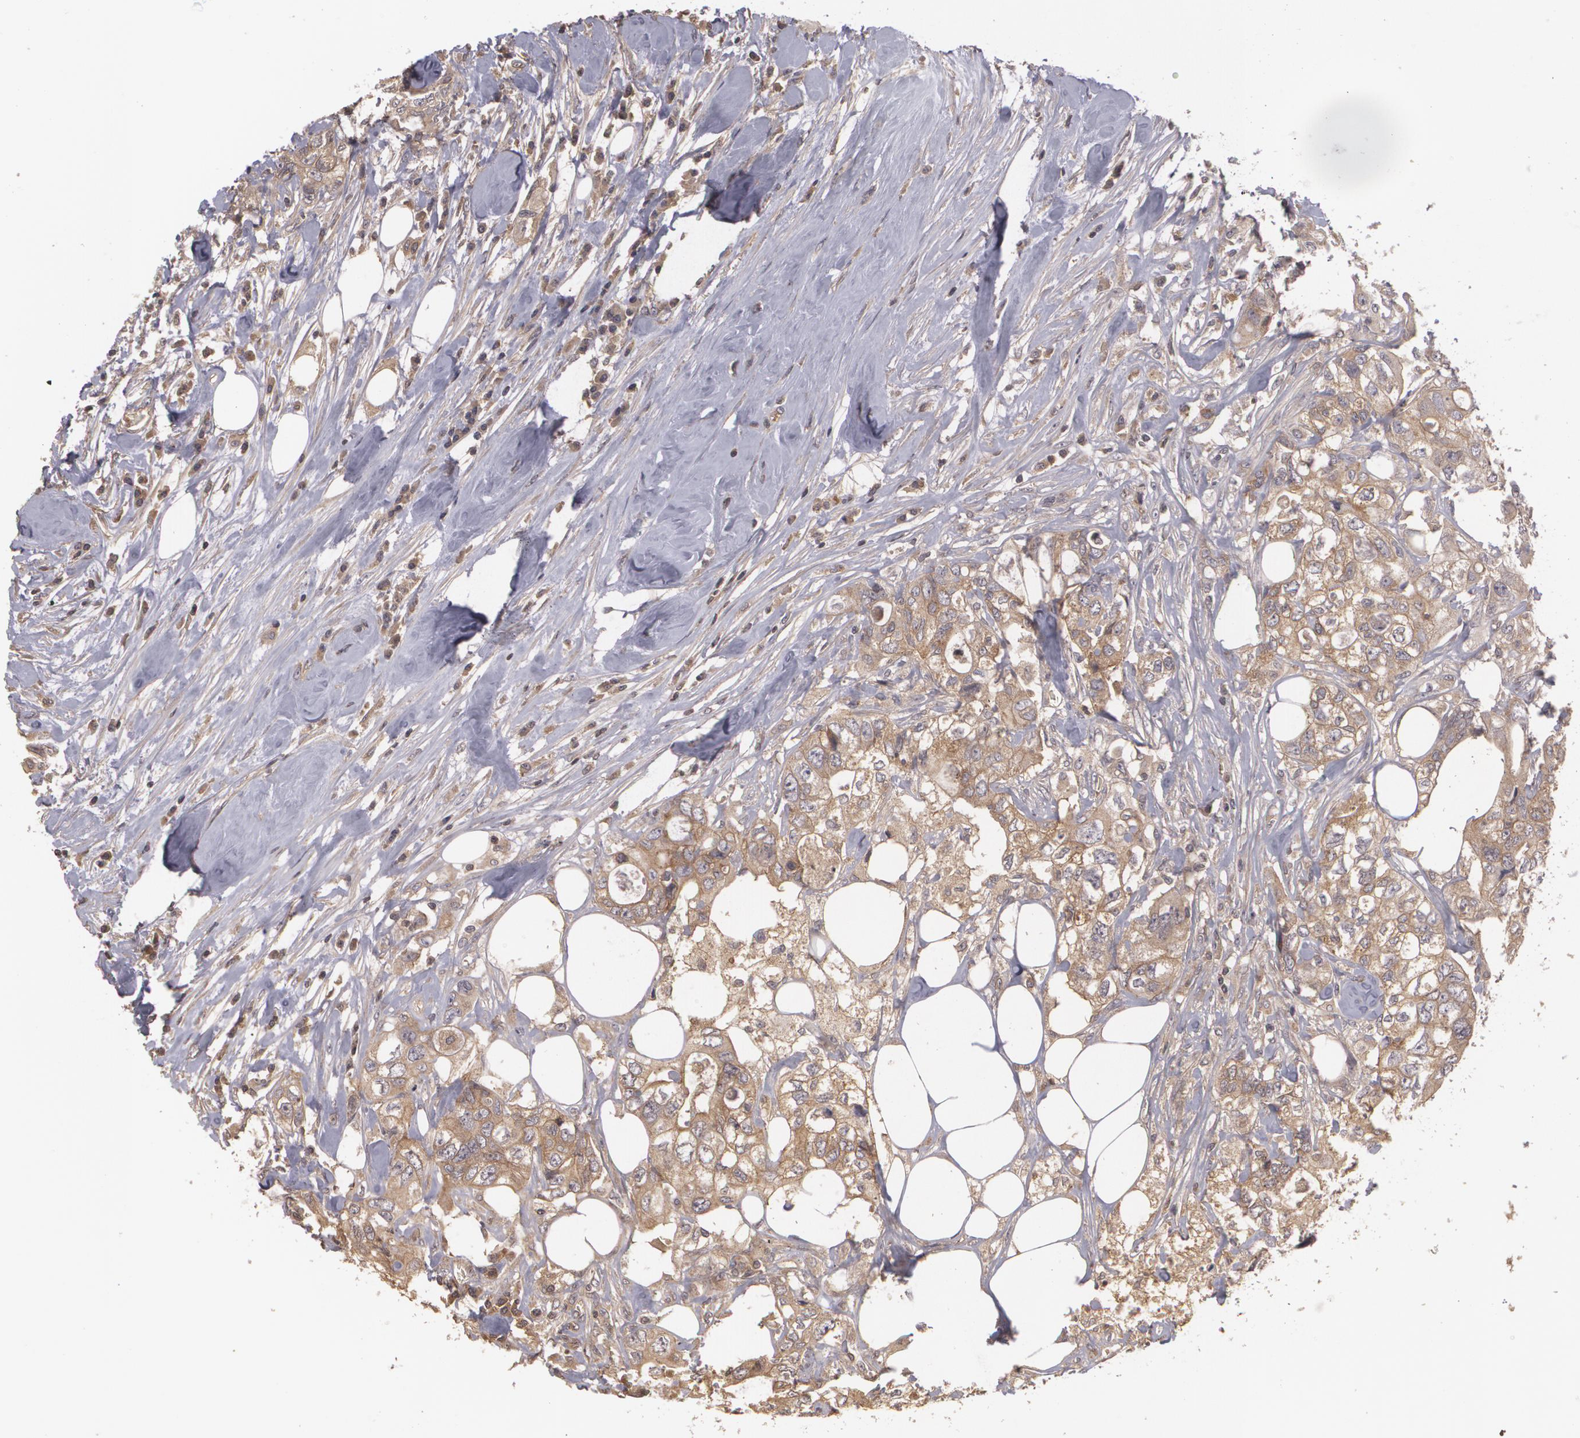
{"staining": {"intensity": "weak", "quantity": ">75%", "location": "cytoplasmic/membranous"}, "tissue": "colorectal cancer", "cell_type": "Tumor cells", "image_type": "cancer", "snomed": [{"axis": "morphology", "description": "Adenocarcinoma, NOS"}, {"axis": "topography", "description": "Rectum"}], "caption": "Protein staining of colorectal adenocarcinoma tissue shows weak cytoplasmic/membranous expression in about >75% of tumor cells.", "gene": "HRAS", "patient": {"sex": "female", "age": 57}}